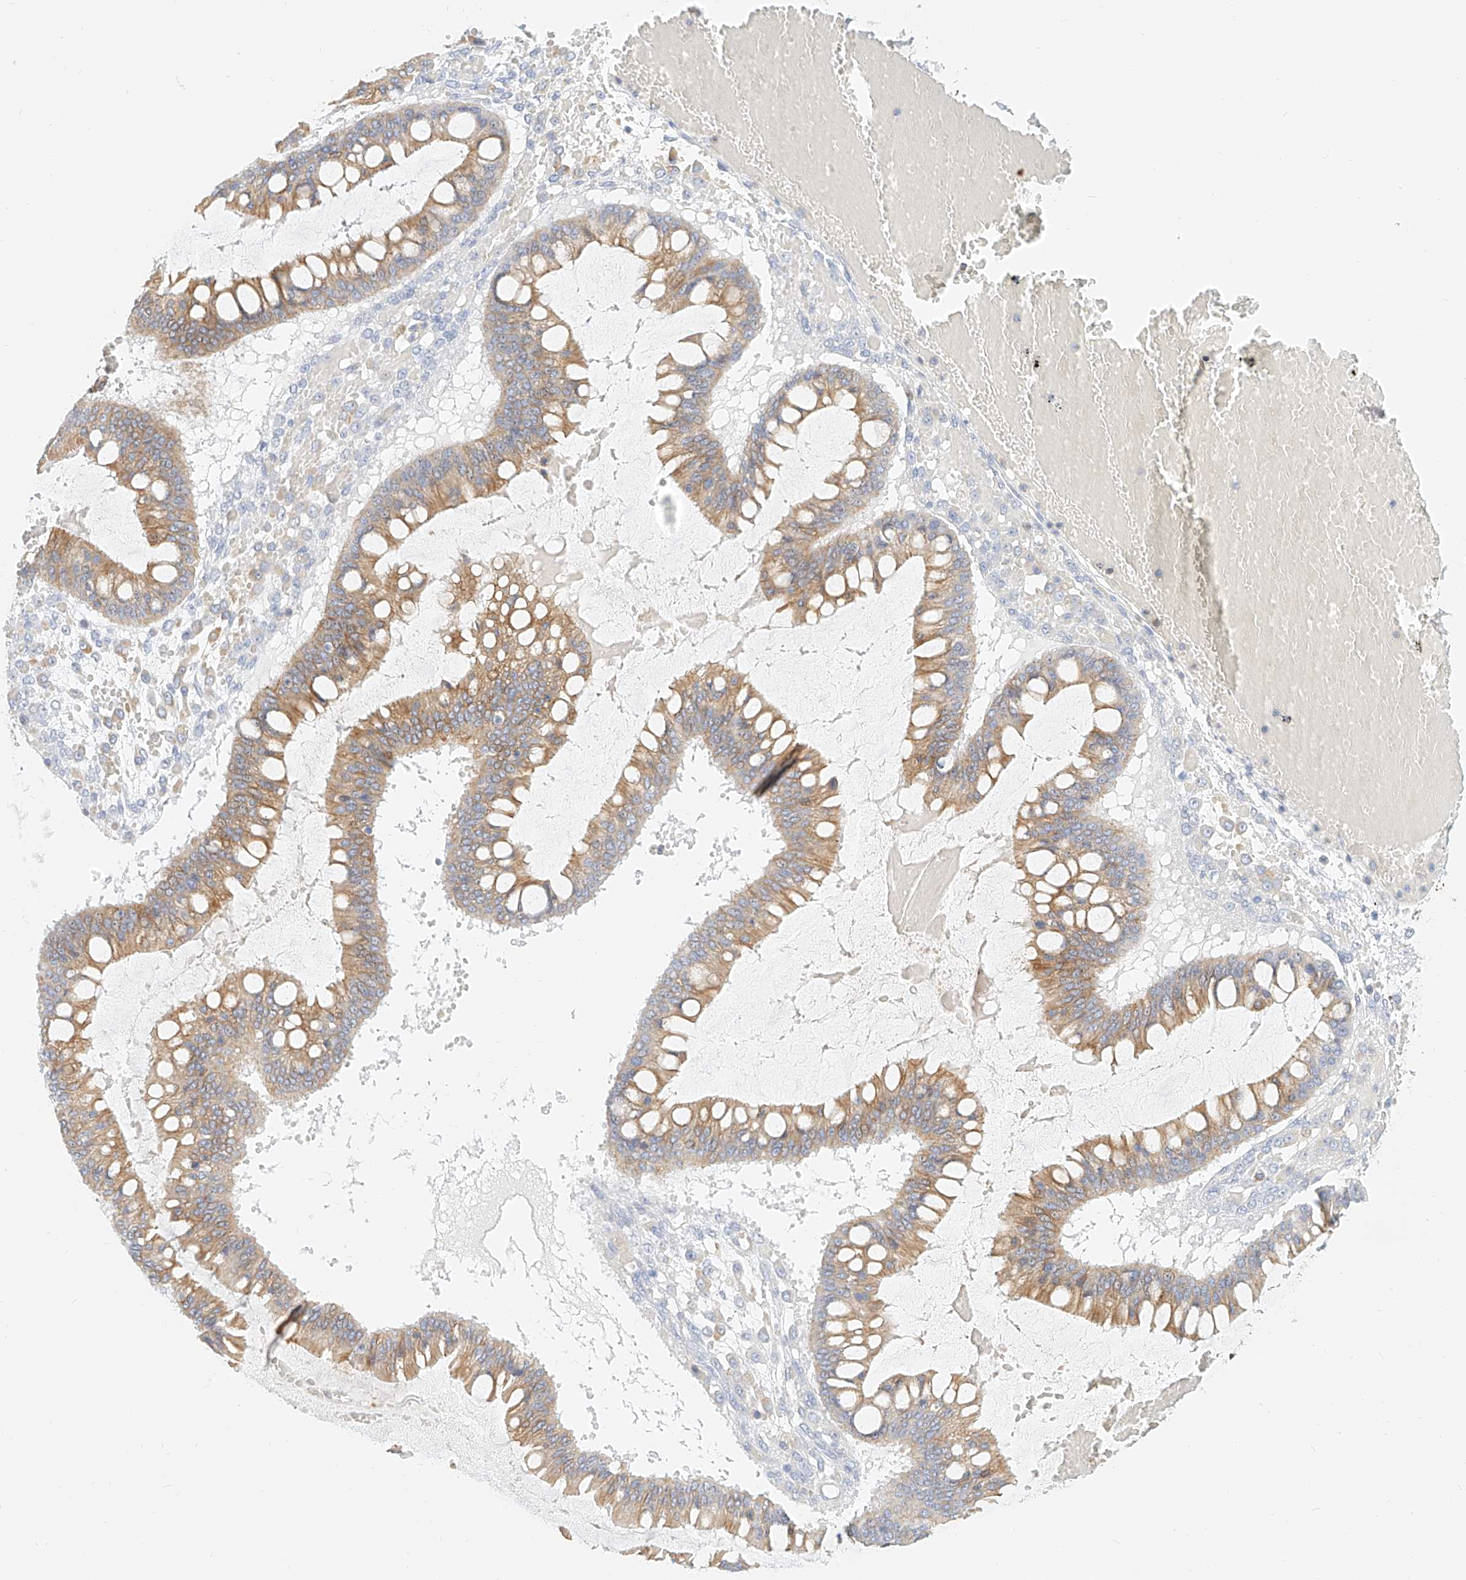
{"staining": {"intensity": "moderate", "quantity": ">75%", "location": "cytoplasmic/membranous"}, "tissue": "ovarian cancer", "cell_type": "Tumor cells", "image_type": "cancer", "snomed": [{"axis": "morphology", "description": "Cystadenocarcinoma, mucinous, NOS"}, {"axis": "topography", "description": "Ovary"}], "caption": "Moderate cytoplasmic/membranous positivity for a protein is present in about >75% of tumor cells of ovarian cancer (mucinous cystadenocarcinoma) using IHC.", "gene": "DHRS7", "patient": {"sex": "female", "age": 73}}